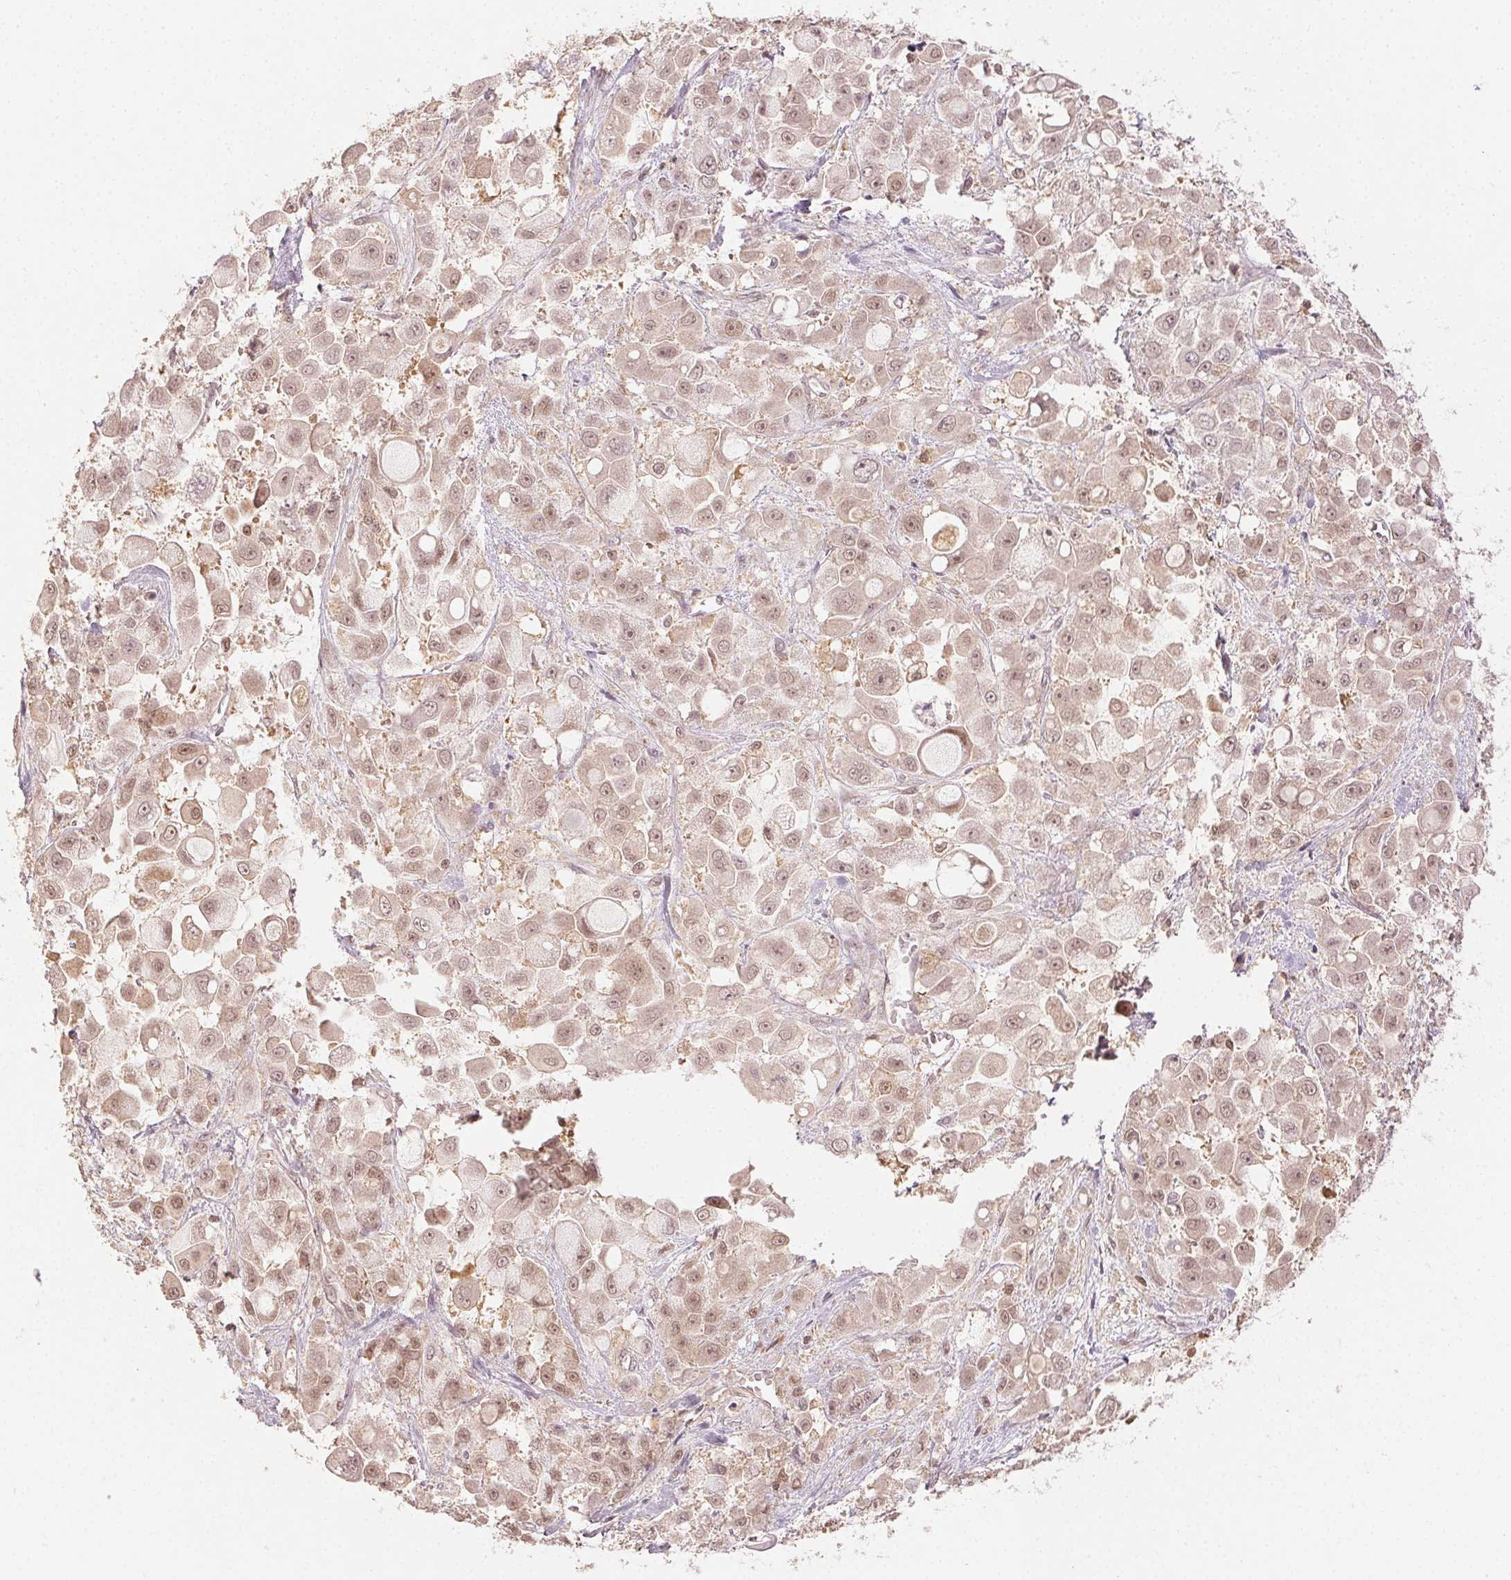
{"staining": {"intensity": "weak", "quantity": ">75%", "location": "cytoplasmic/membranous,nuclear"}, "tissue": "stomach cancer", "cell_type": "Tumor cells", "image_type": "cancer", "snomed": [{"axis": "morphology", "description": "Adenocarcinoma, NOS"}, {"axis": "topography", "description": "Stomach"}], "caption": "Tumor cells show weak cytoplasmic/membranous and nuclear positivity in approximately >75% of cells in stomach cancer (adenocarcinoma). The staining was performed using DAB, with brown indicating positive protein expression. Nuclei are stained blue with hematoxylin.", "gene": "MAPK14", "patient": {"sex": "female", "age": 76}}